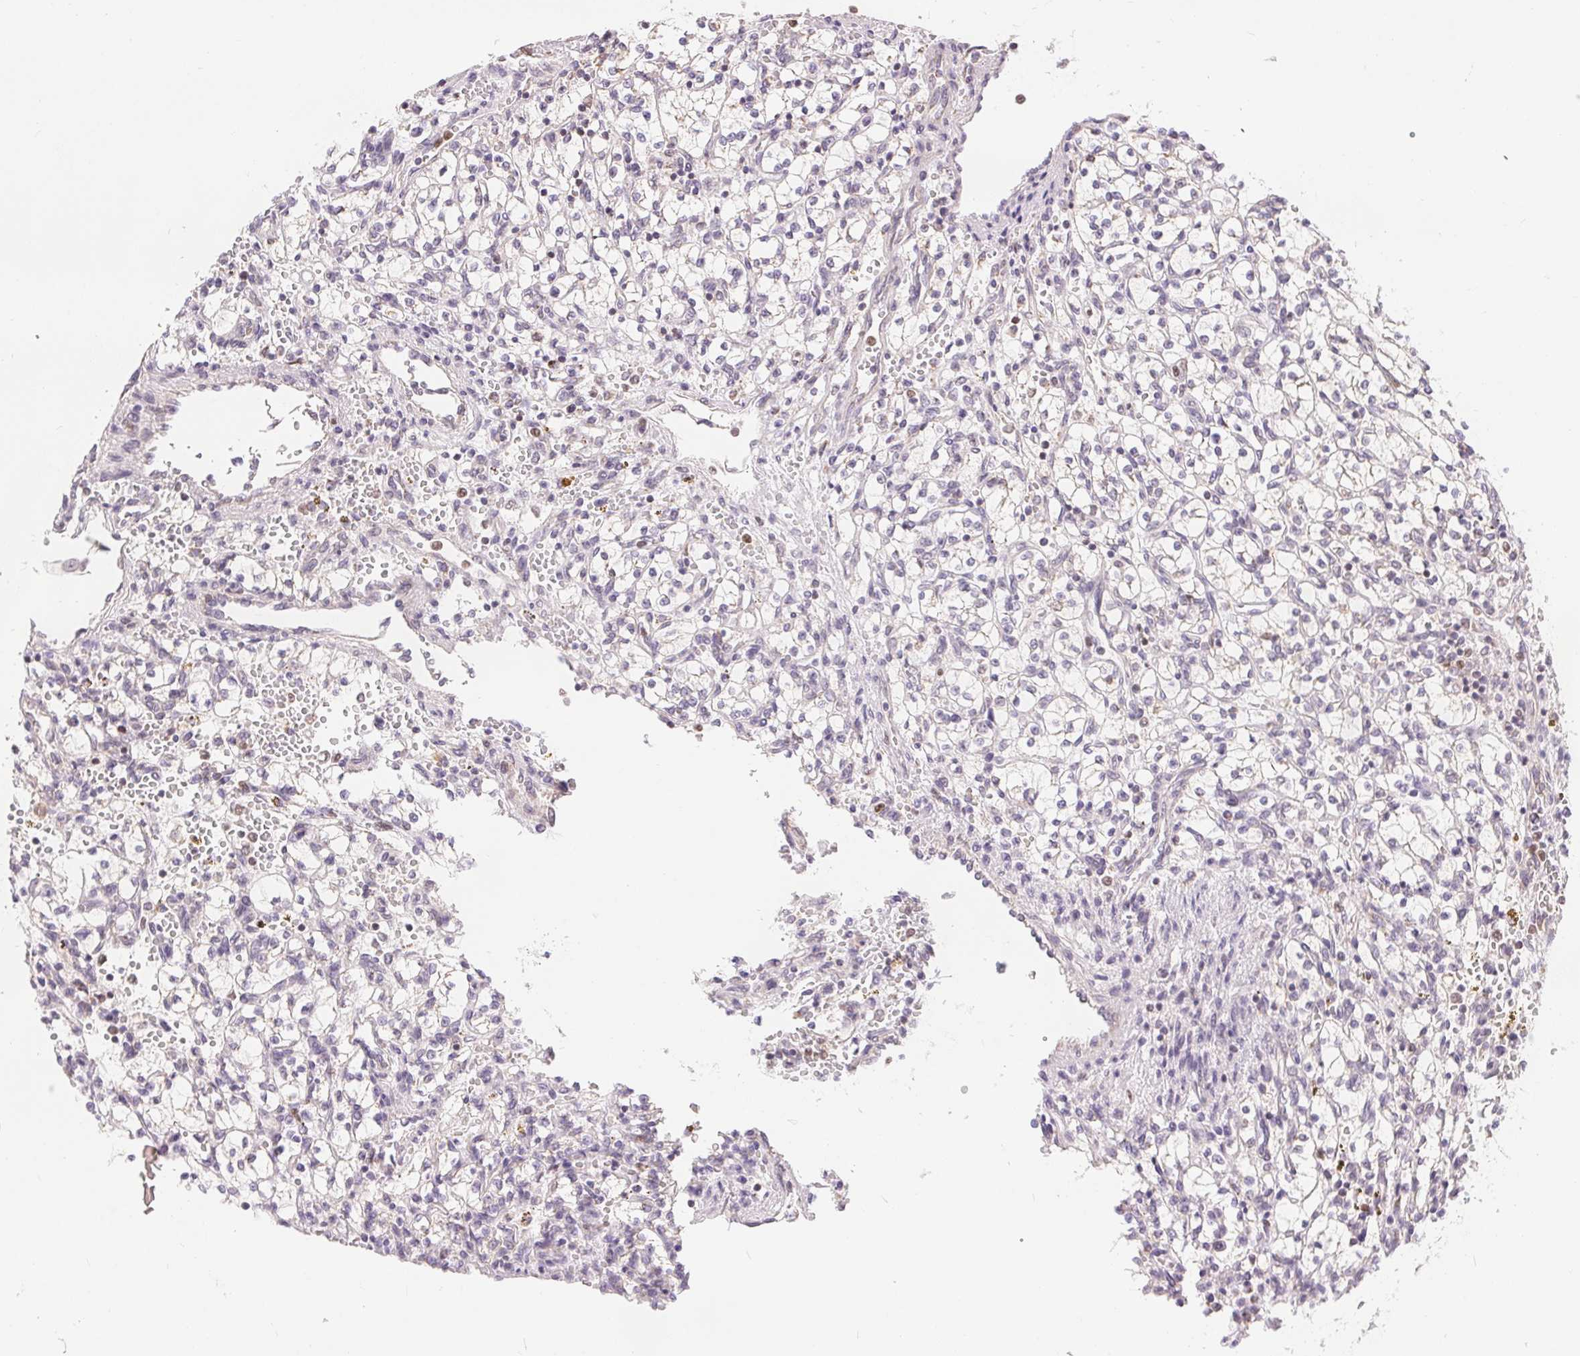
{"staining": {"intensity": "negative", "quantity": "none", "location": "none"}, "tissue": "renal cancer", "cell_type": "Tumor cells", "image_type": "cancer", "snomed": [{"axis": "morphology", "description": "Adenocarcinoma, NOS"}, {"axis": "topography", "description": "Kidney"}], "caption": "Histopathology image shows no protein positivity in tumor cells of renal cancer tissue.", "gene": "POU2F2", "patient": {"sex": "female", "age": 64}}